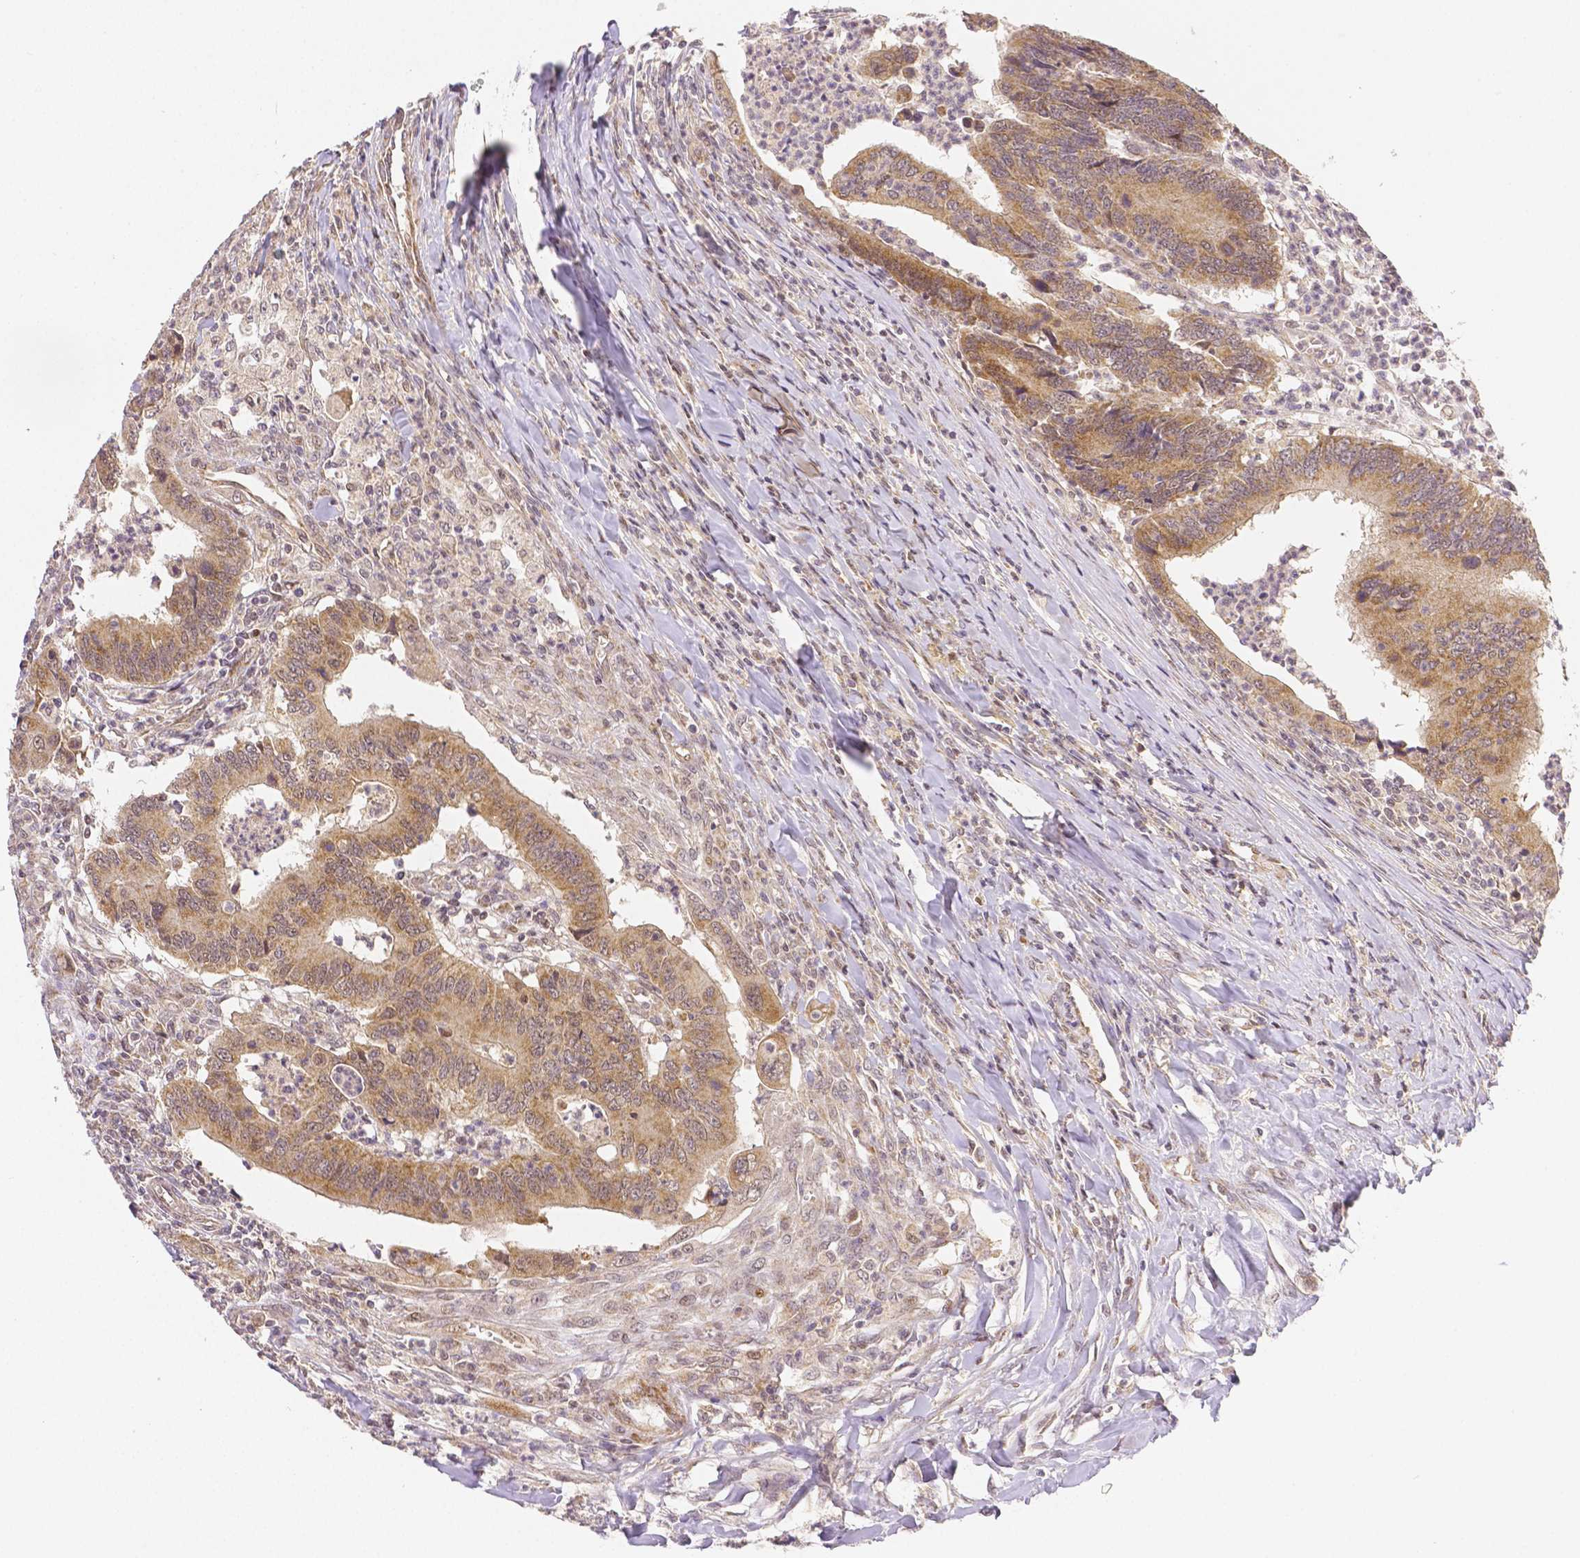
{"staining": {"intensity": "moderate", "quantity": ">75%", "location": "cytoplasmic/membranous"}, "tissue": "colorectal cancer", "cell_type": "Tumor cells", "image_type": "cancer", "snomed": [{"axis": "morphology", "description": "Adenocarcinoma, NOS"}, {"axis": "topography", "description": "Colon"}], "caption": "Colorectal adenocarcinoma stained with DAB (3,3'-diaminobenzidine) immunohistochemistry reveals medium levels of moderate cytoplasmic/membranous staining in approximately >75% of tumor cells.", "gene": "RHOT1", "patient": {"sex": "female", "age": 67}}